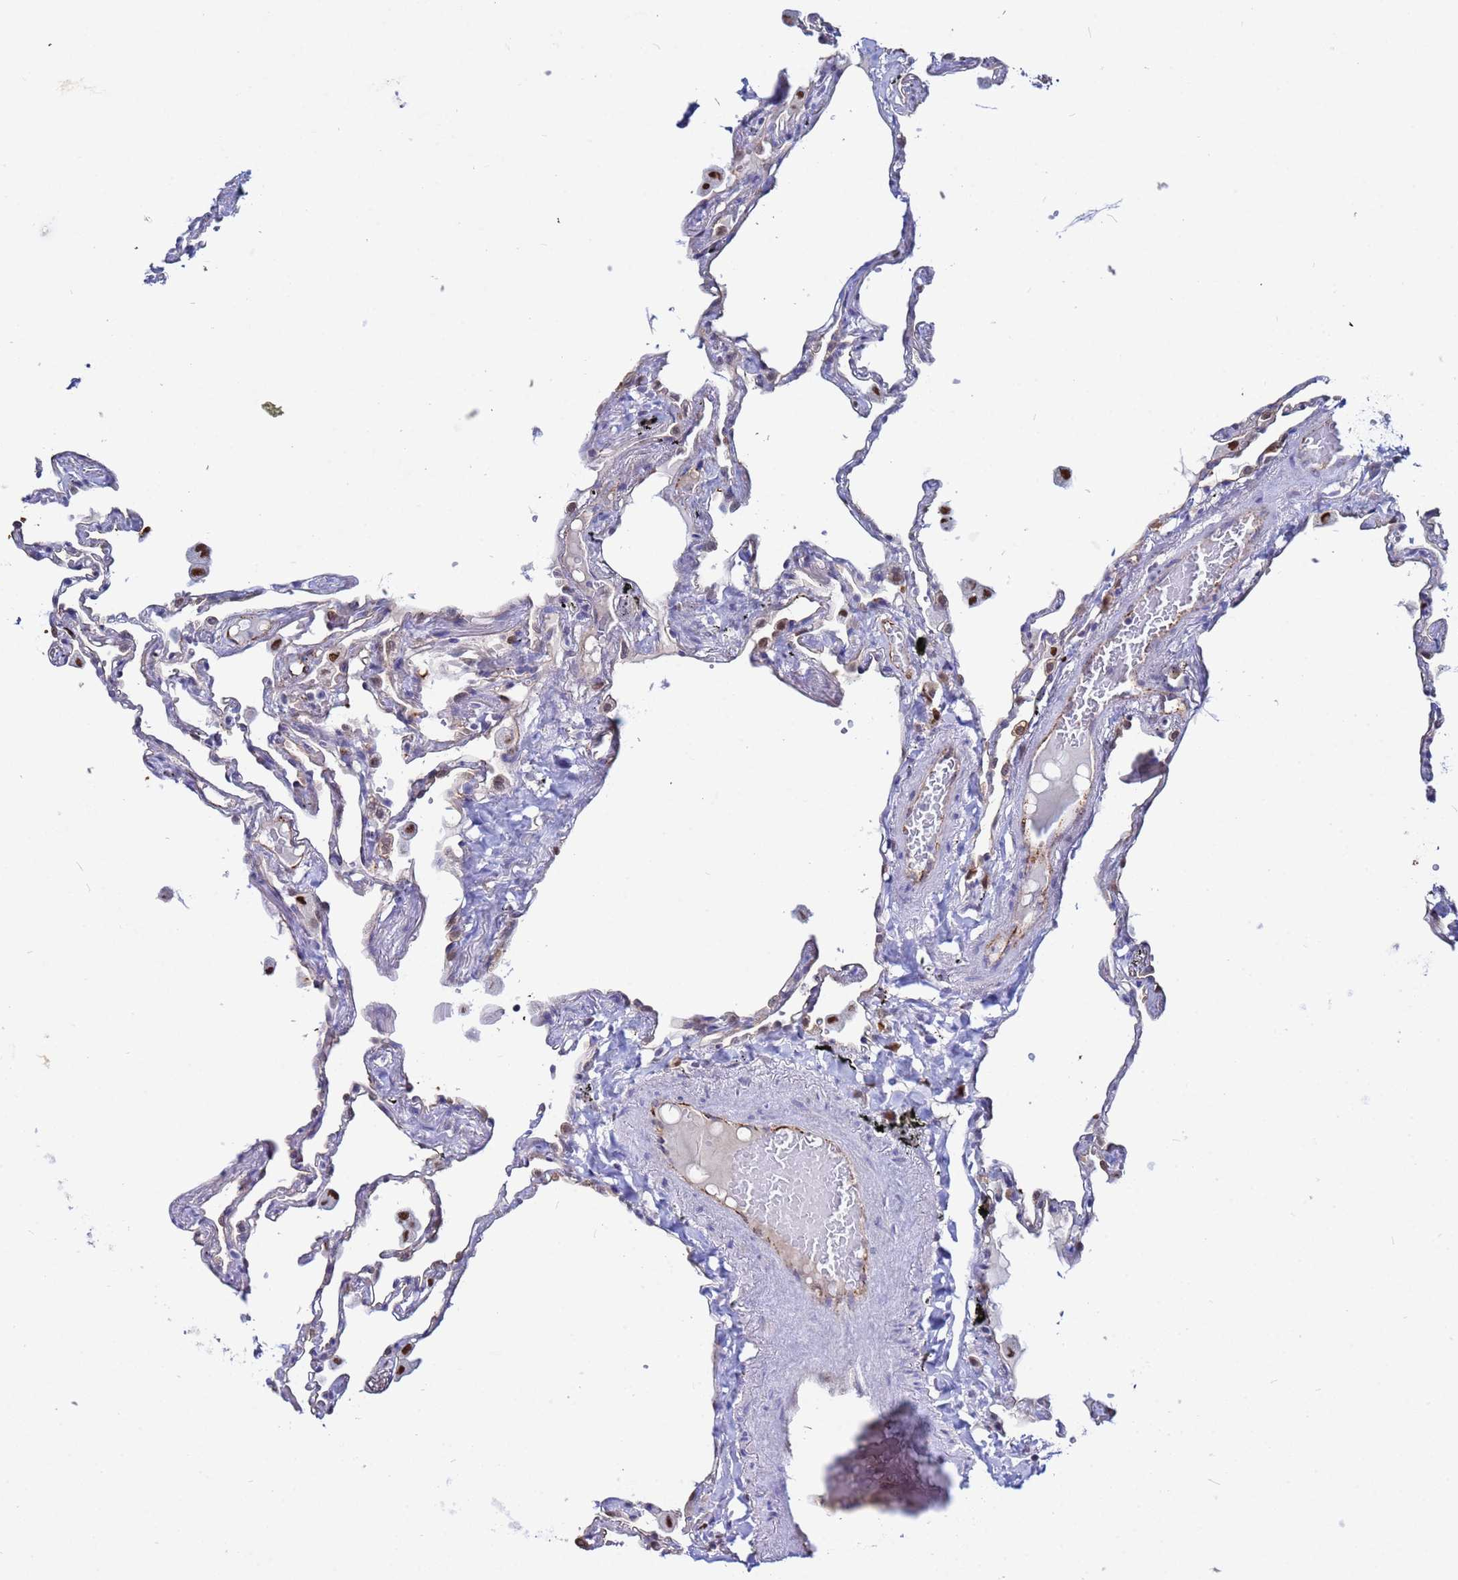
{"staining": {"intensity": "weak", "quantity": "<25%", "location": "nuclear"}, "tissue": "lung", "cell_type": "Alveolar cells", "image_type": "normal", "snomed": [{"axis": "morphology", "description": "Normal tissue, NOS"}, {"axis": "topography", "description": "Lung"}], "caption": "This is an immunohistochemistry (IHC) histopathology image of benign lung. There is no staining in alveolar cells.", "gene": "SLC25A37", "patient": {"sex": "female", "age": 67}}